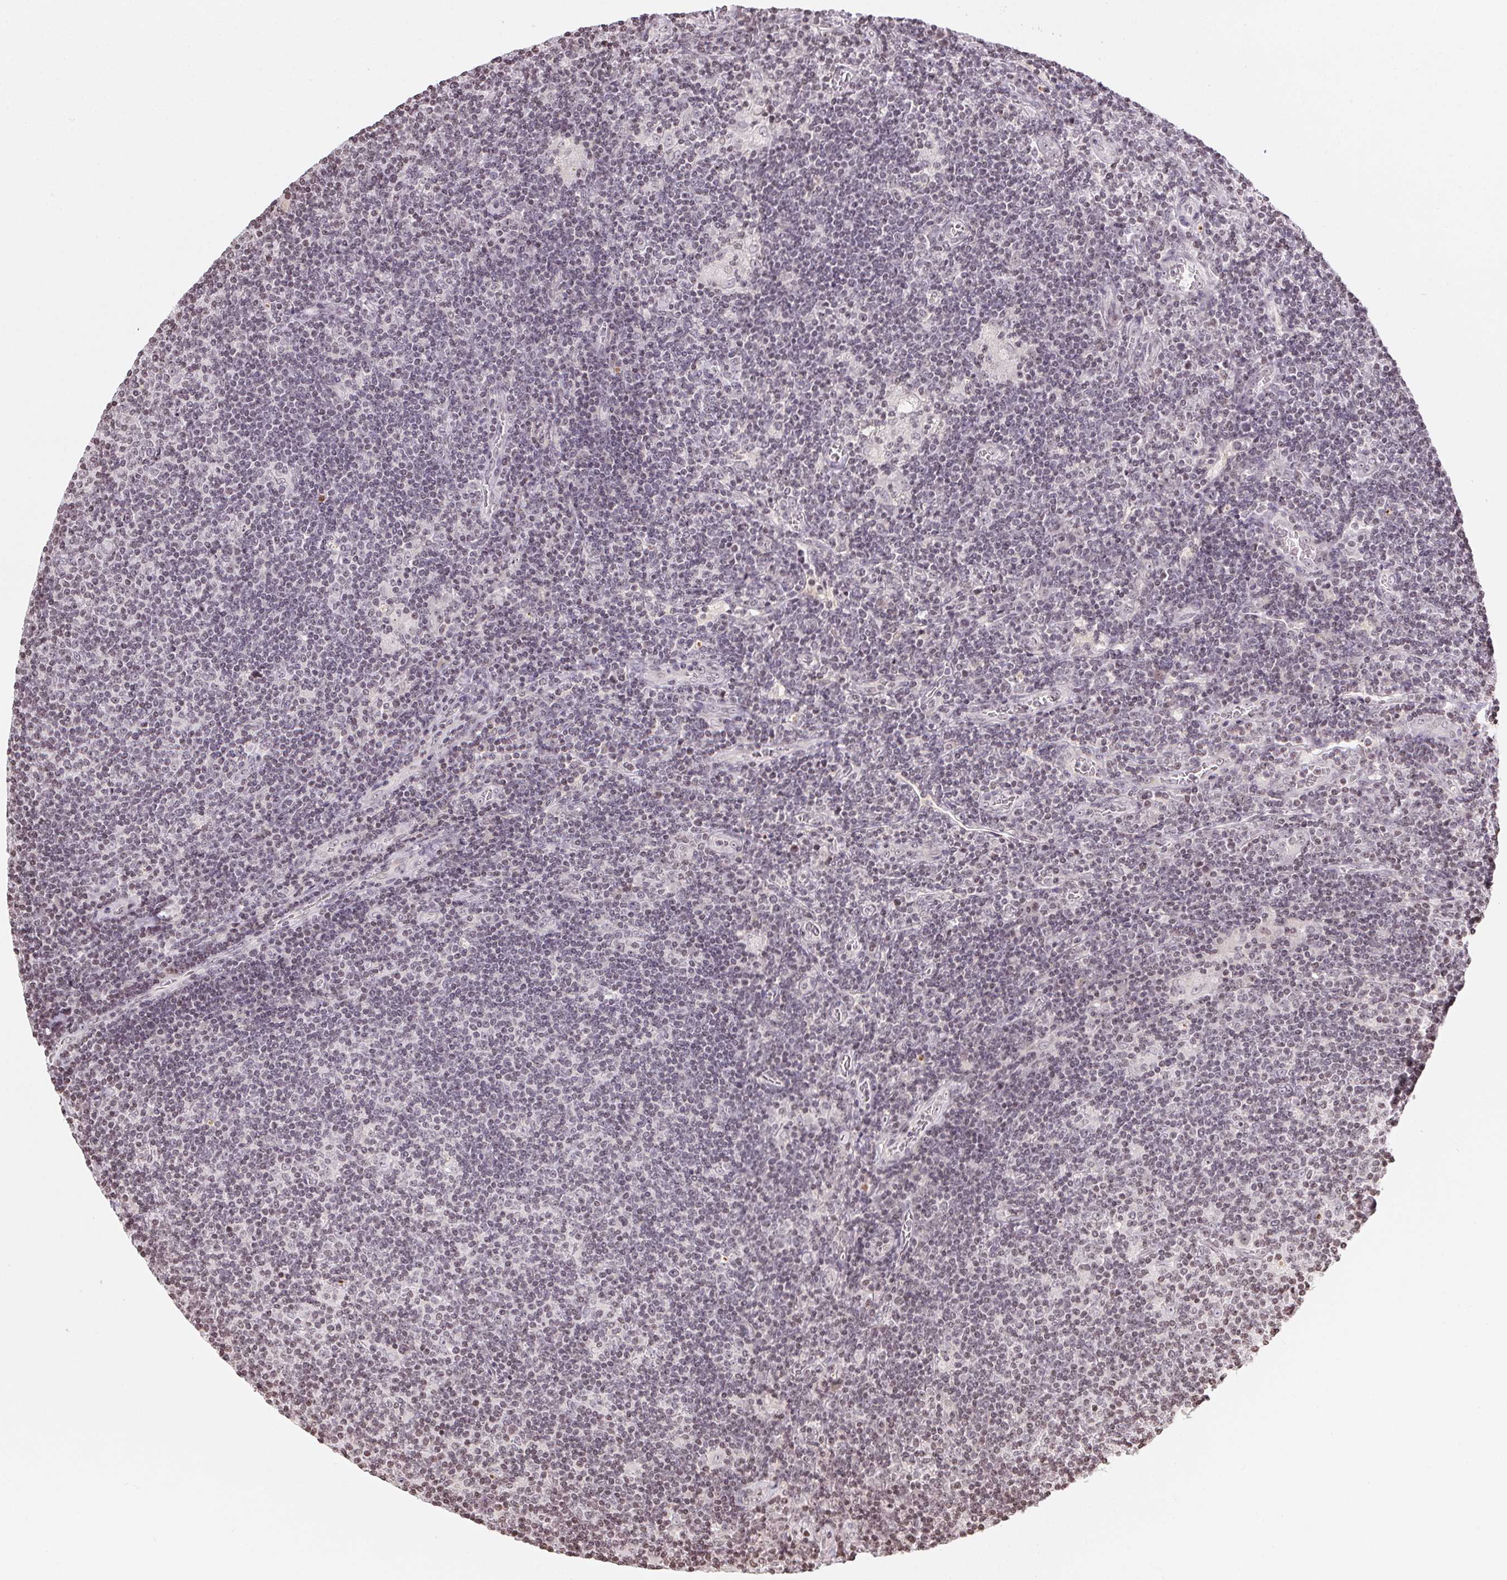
{"staining": {"intensity": "negative", "quantity": "none", "location": "none"}, "tissue": "lymphoma", "cell_type": "Tumor cells", "image_type": "cancer", "snomed": [{"axis": "morphology", "description": "Hodgkin's disease, NOS"}, {"axis": "topography", "description": "Lymph node"}], "caption": "Tumor cells are negative for brown protein staining in Hodgkin's disease.", "gene": "RNF181", "patient": {"sex": "male", "age": 40}}